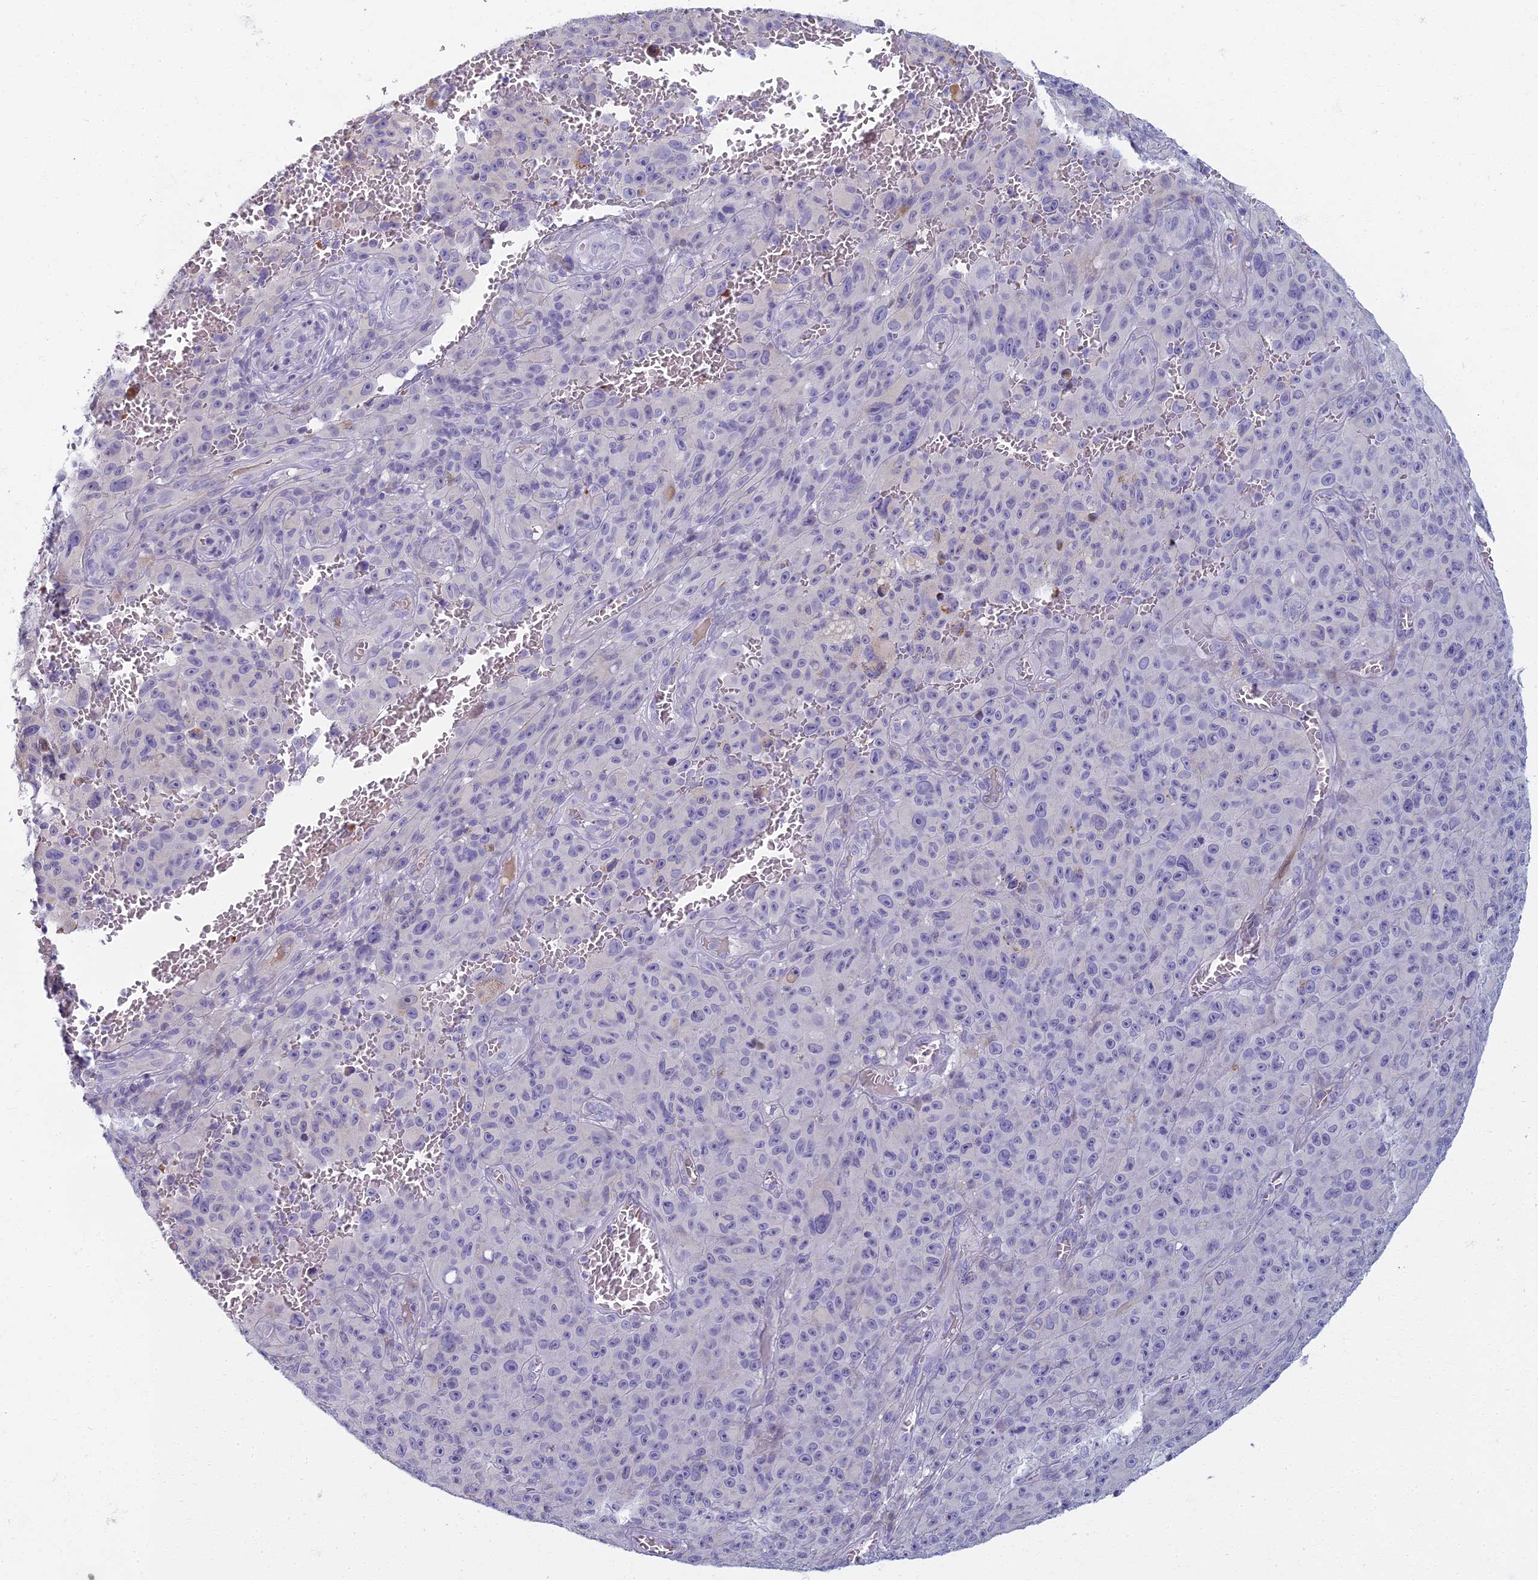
{"staining": {"intensity": "negative", "quantity": "none", "location": "none"}, "tissue": "melanoma", "cell_type": "Tumor cells", "image_type": "cancer", "snomed": [{"axis": "morphology", "description": "Malignant melanoma, NOS"}, {"axis": "topography", "description": "Skin"}], "caption": "Immunohistochemistry micrograph of human melanoma stained for a protein (brown), which exhibits no staining in tumor cells.", "gene": "ARL15", "patient": {"sex": "female", "age": 82}}